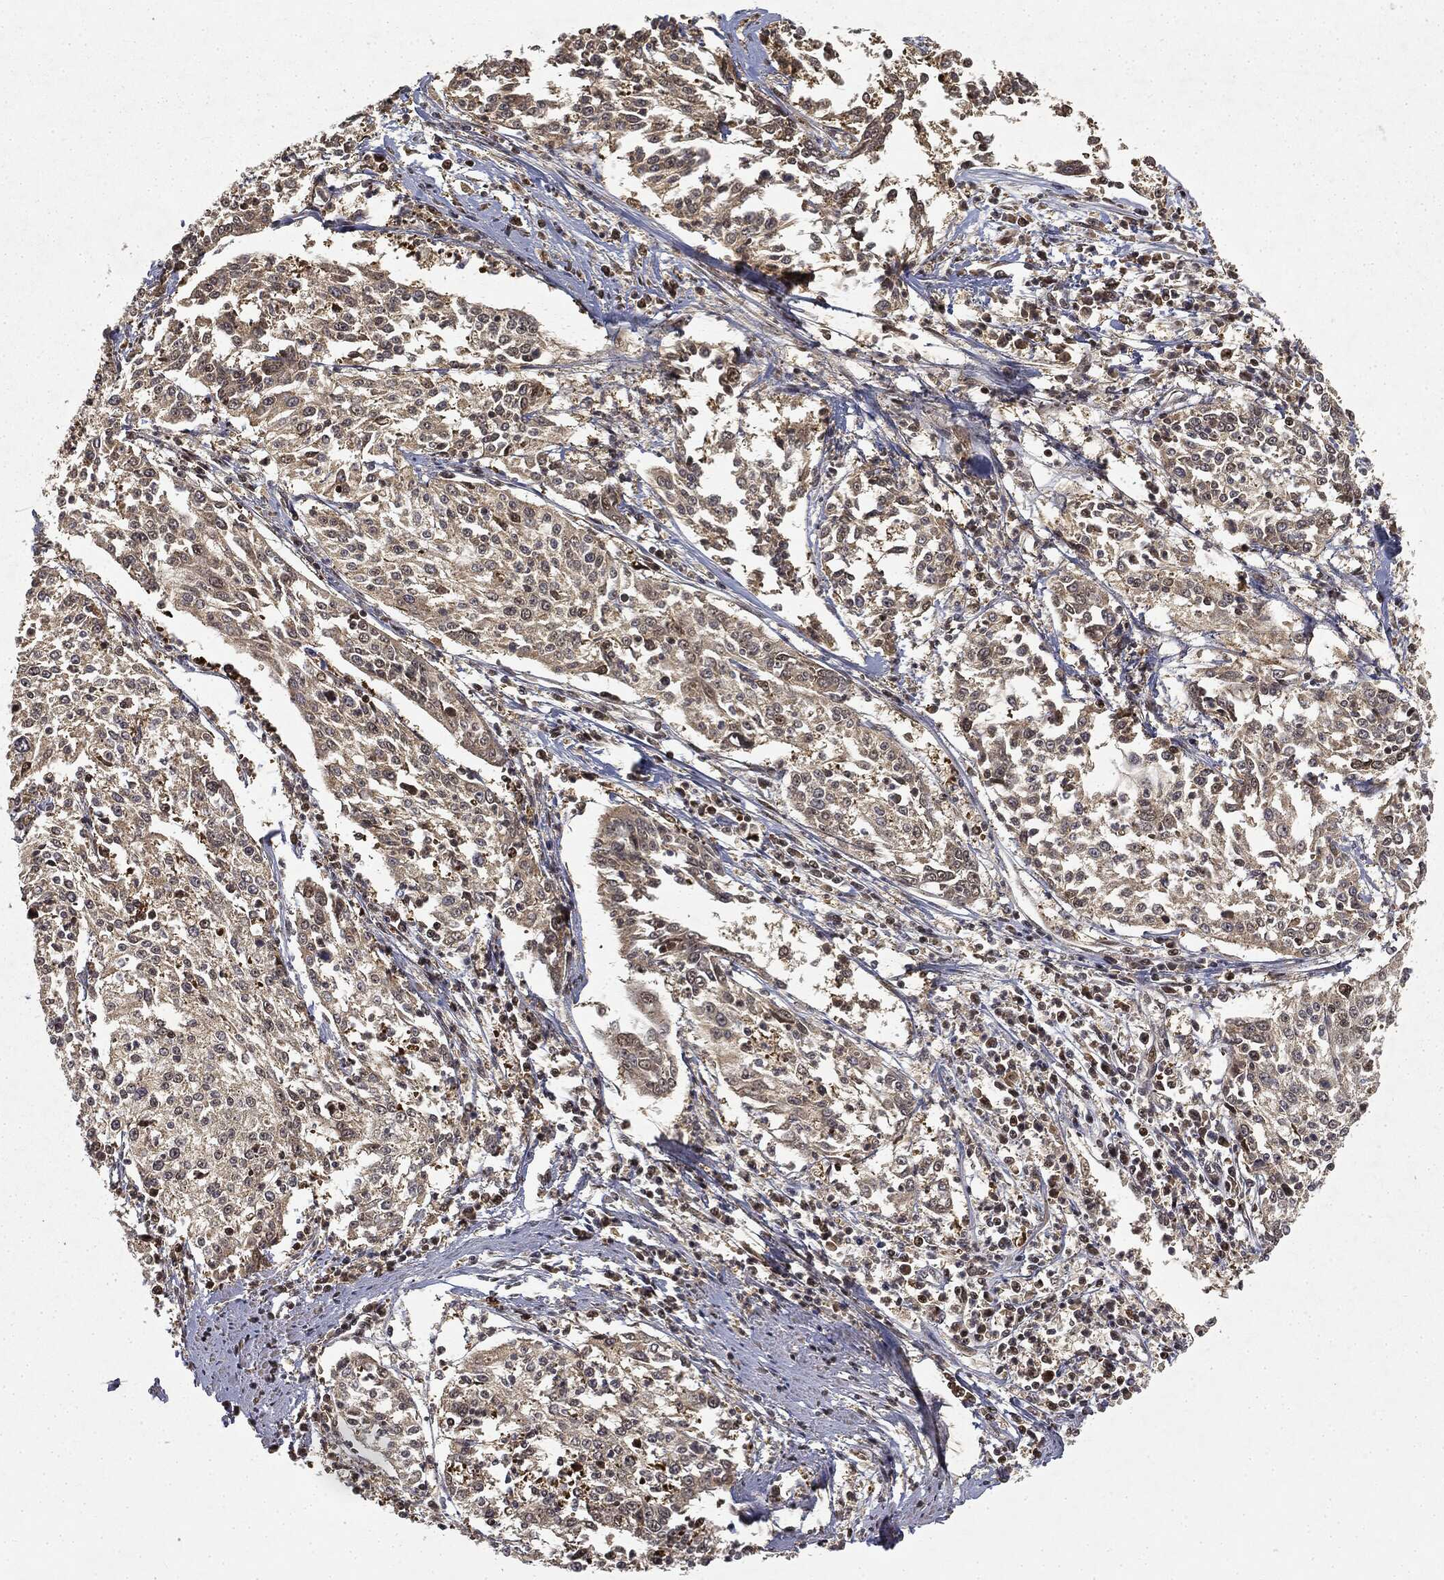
{"staining": {"intensity": "weak", "quantity": ">75%", "location": "cytoplasmic/membranous"}, "tissue": "cervical cancer", "cell_type": "Tumor cells", "image_type": "cancer", "snomed": [{"axis": "morphology", "description": "Squamous cell carcinoma, NOS"}, {"axis": "topography", "description": "Cervix"}], "caption": "Immunohistochemistry (IHC) (DAB) staining of human cervical cancer (squamous cell carcinoma) exhibits weak cytoplasmic/membranous protein positivity in about >75% of tumor cells. (IHC, brightfield microscopy, high magnification).", "gene": "ZNHIT6", "patient": {"sex": "female", "age": 41}}